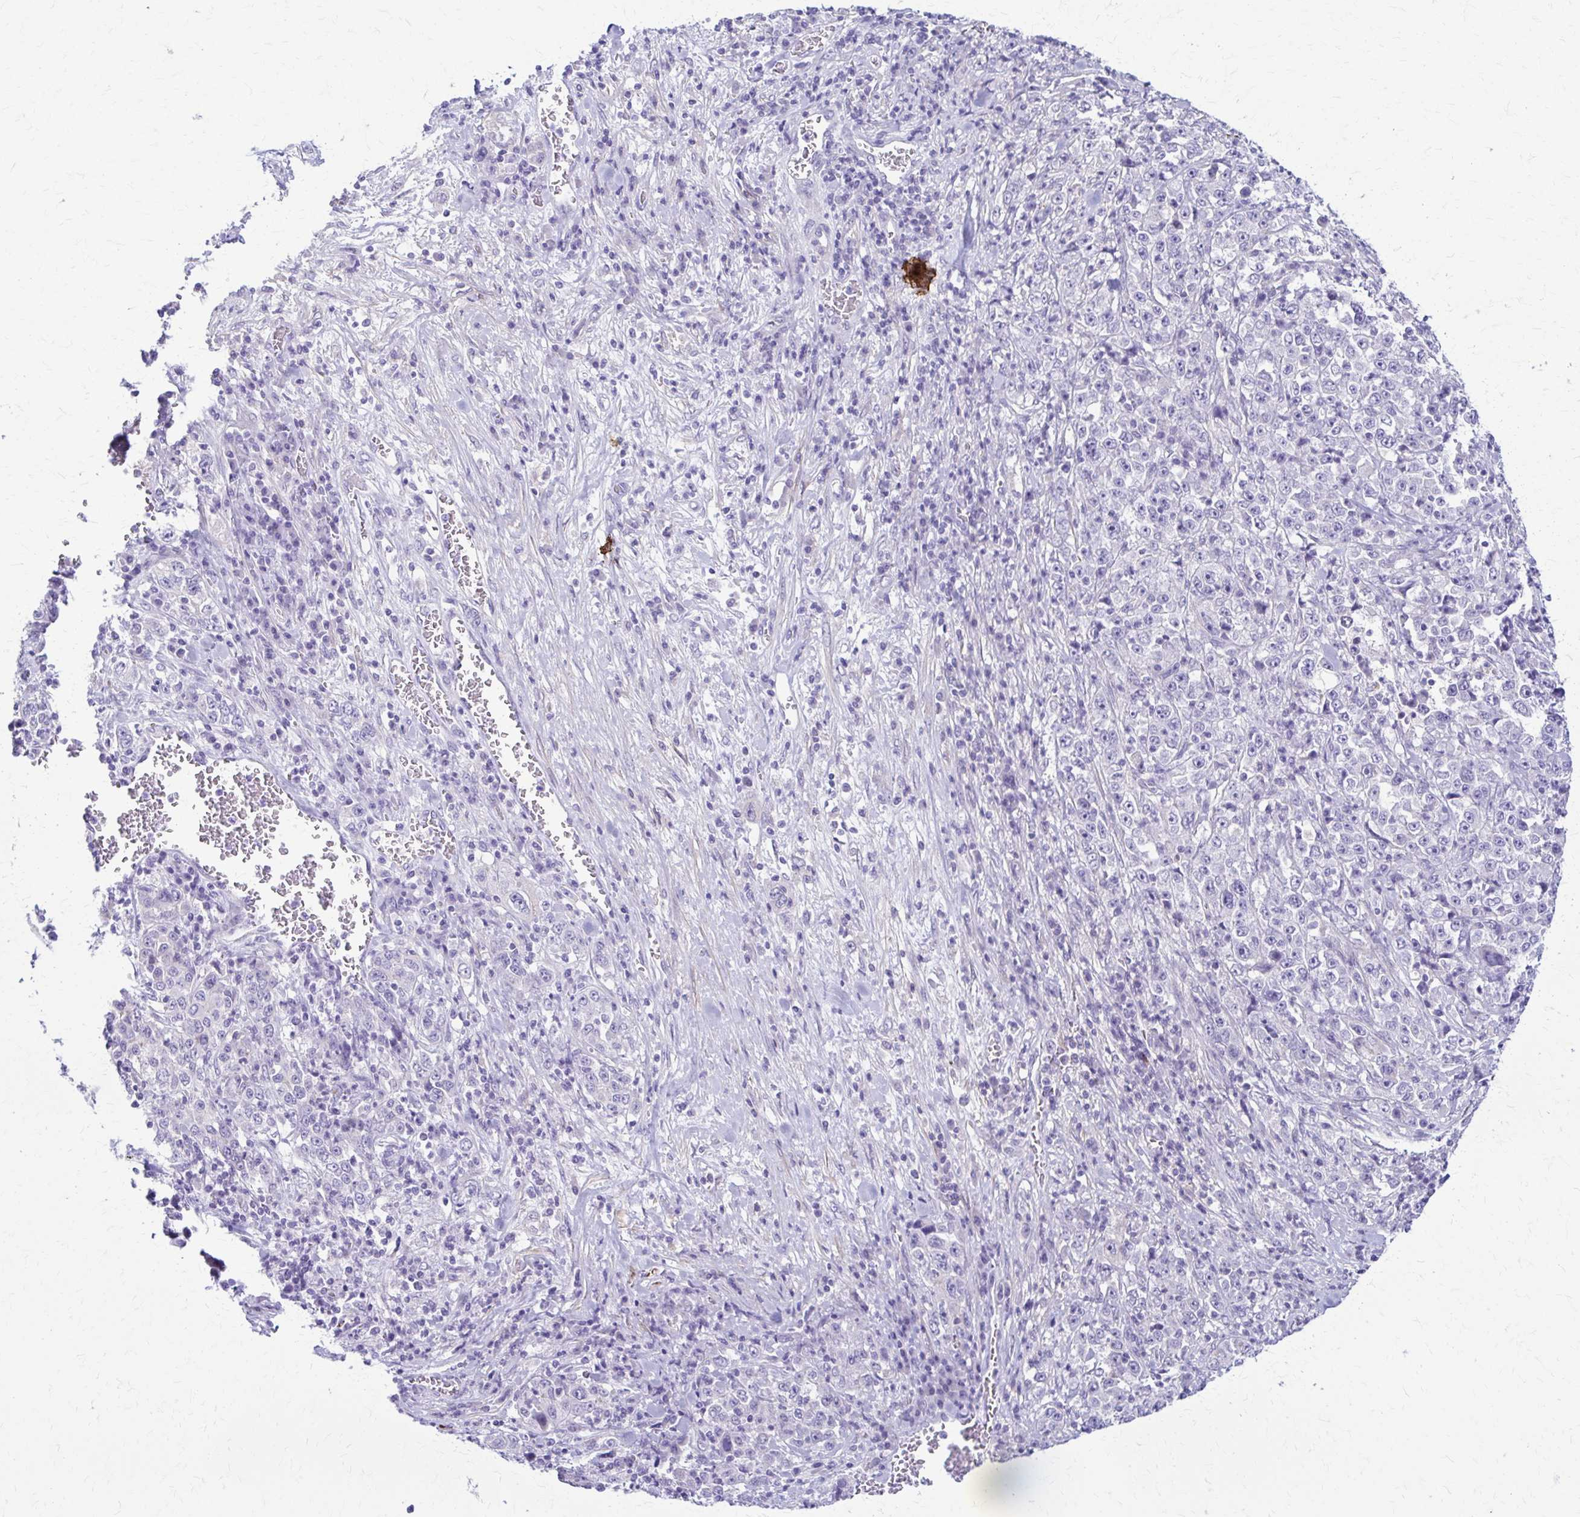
{"staining": {"intensity": "negative", "quantity": "none", "location": "none"}, "tissue": "stomach cancer", "cell_type": "Tumor cells", "image_type": "cancer", "snomed": [{"axis": "morphology", "description": "Normal tissue, NOS"}, {"axis": "morphology", "description": "Adenocarcinoma, NOS"}, {"axis": "topography", "description": "Stomach, upper"}, {"axis": "topography", "description": "Stomach"}], "caption": "Immunohistochemical staining of adenocarcinoma (stomach) demonstrates no significant expression in tumor cells.", "gene": "DSP", "patient": {"sex": "male", "age": 59}}